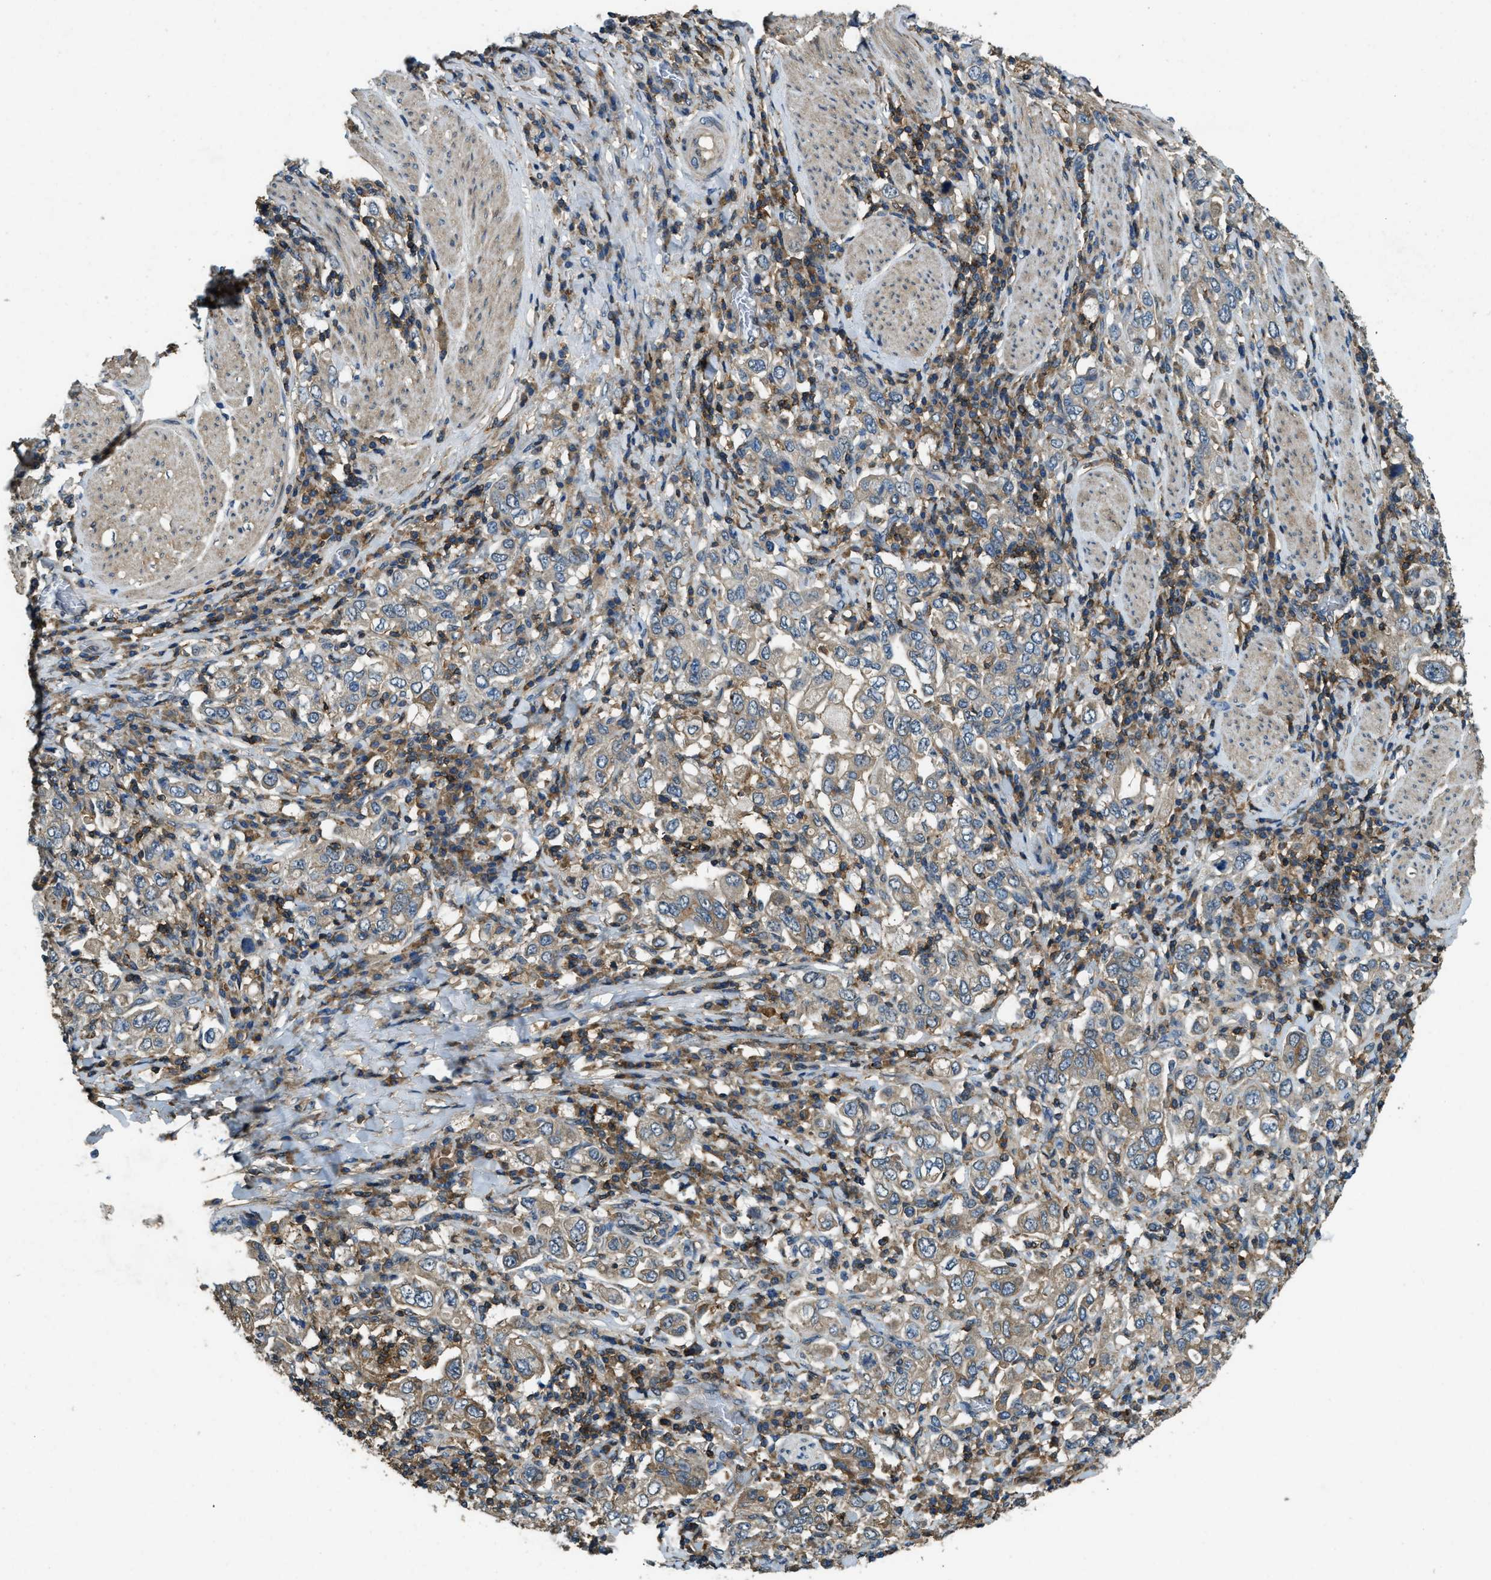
{"staining": {"intensity": "weak", "quantity": "25%-75%", "location": "cytoplasmic/membranous"}, "tissue": "stomach cancer", "cell_type": "Tumor cells", "image_type": "cancer", "snomed": [{"axis": "morphology", "description": "Adenocarcinoma, NOS"}, {"axis": "topography", "description": "Stomach, upper"}], "caption": "Immunohistochemical staining of stomach cancer exhibits weak cytoplasmic/membranous protein positivity in about 25%-75% of tumor cells. Nuclei are stained in blue.", "gene": "ATP8B1", "patient": {"sex": "male", "age": 62}}